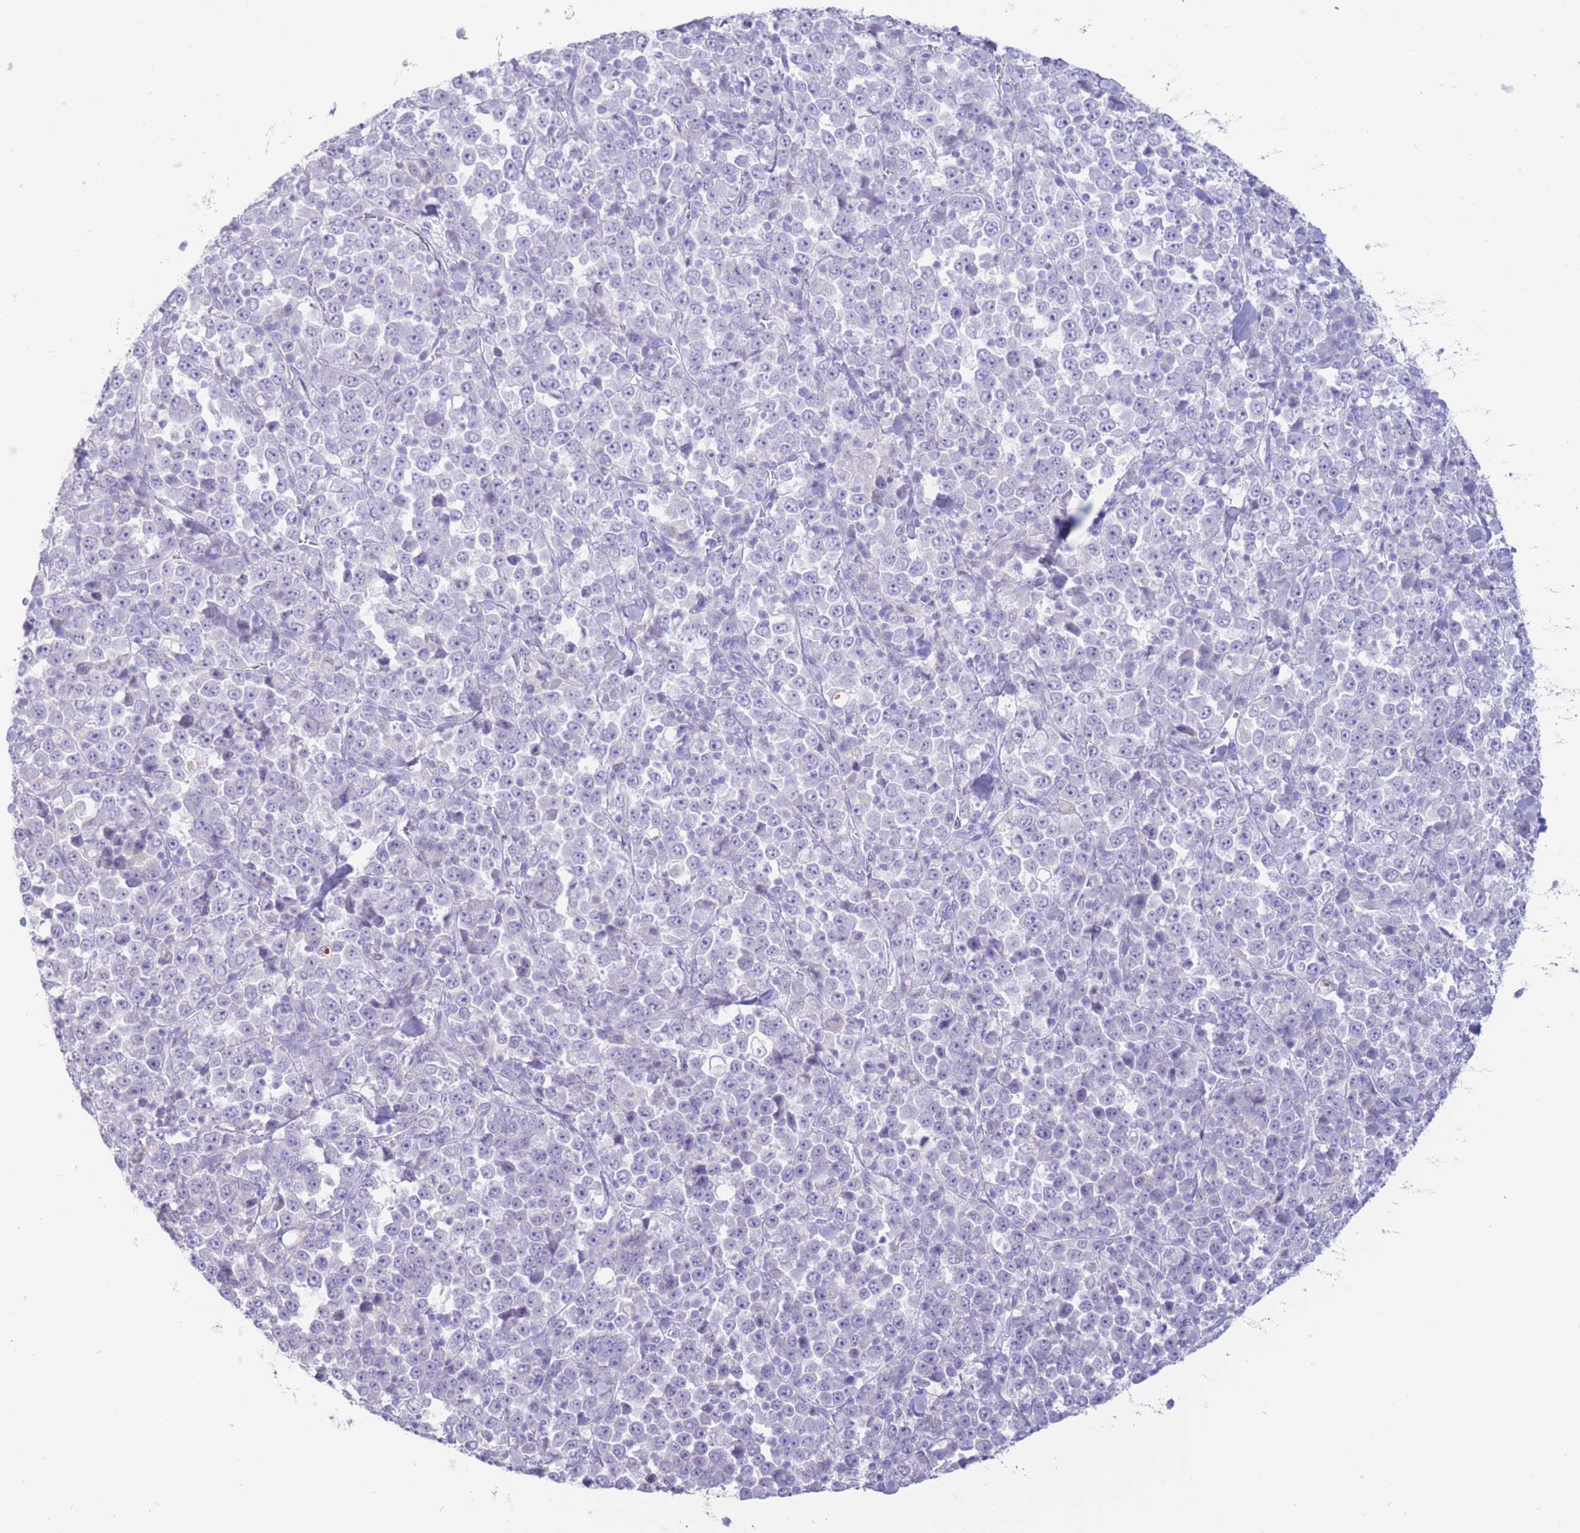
{"staining": {"intensity": "negative", "quantity": "none", "location": "none"}, "tissue": "stomach cancer", "cell_type": "Tumor cells", "image_type": "cancer", "snomed": [{"axis": "morphology", "description": "Normal tissue, NOS"}, {"axis": "morphology", "description": "Adenocarcinoma, NOS"}, {"axis": "topography", "description": "Stomach, upper"}, {"axis": "topography", "description": "Stomach"}], "caption": "There is no significant positivity in tumor cells of stomach cancer (adenocarcinoma).", "gene": "FAH", "patient": {"sex": "male", "age": 59}}